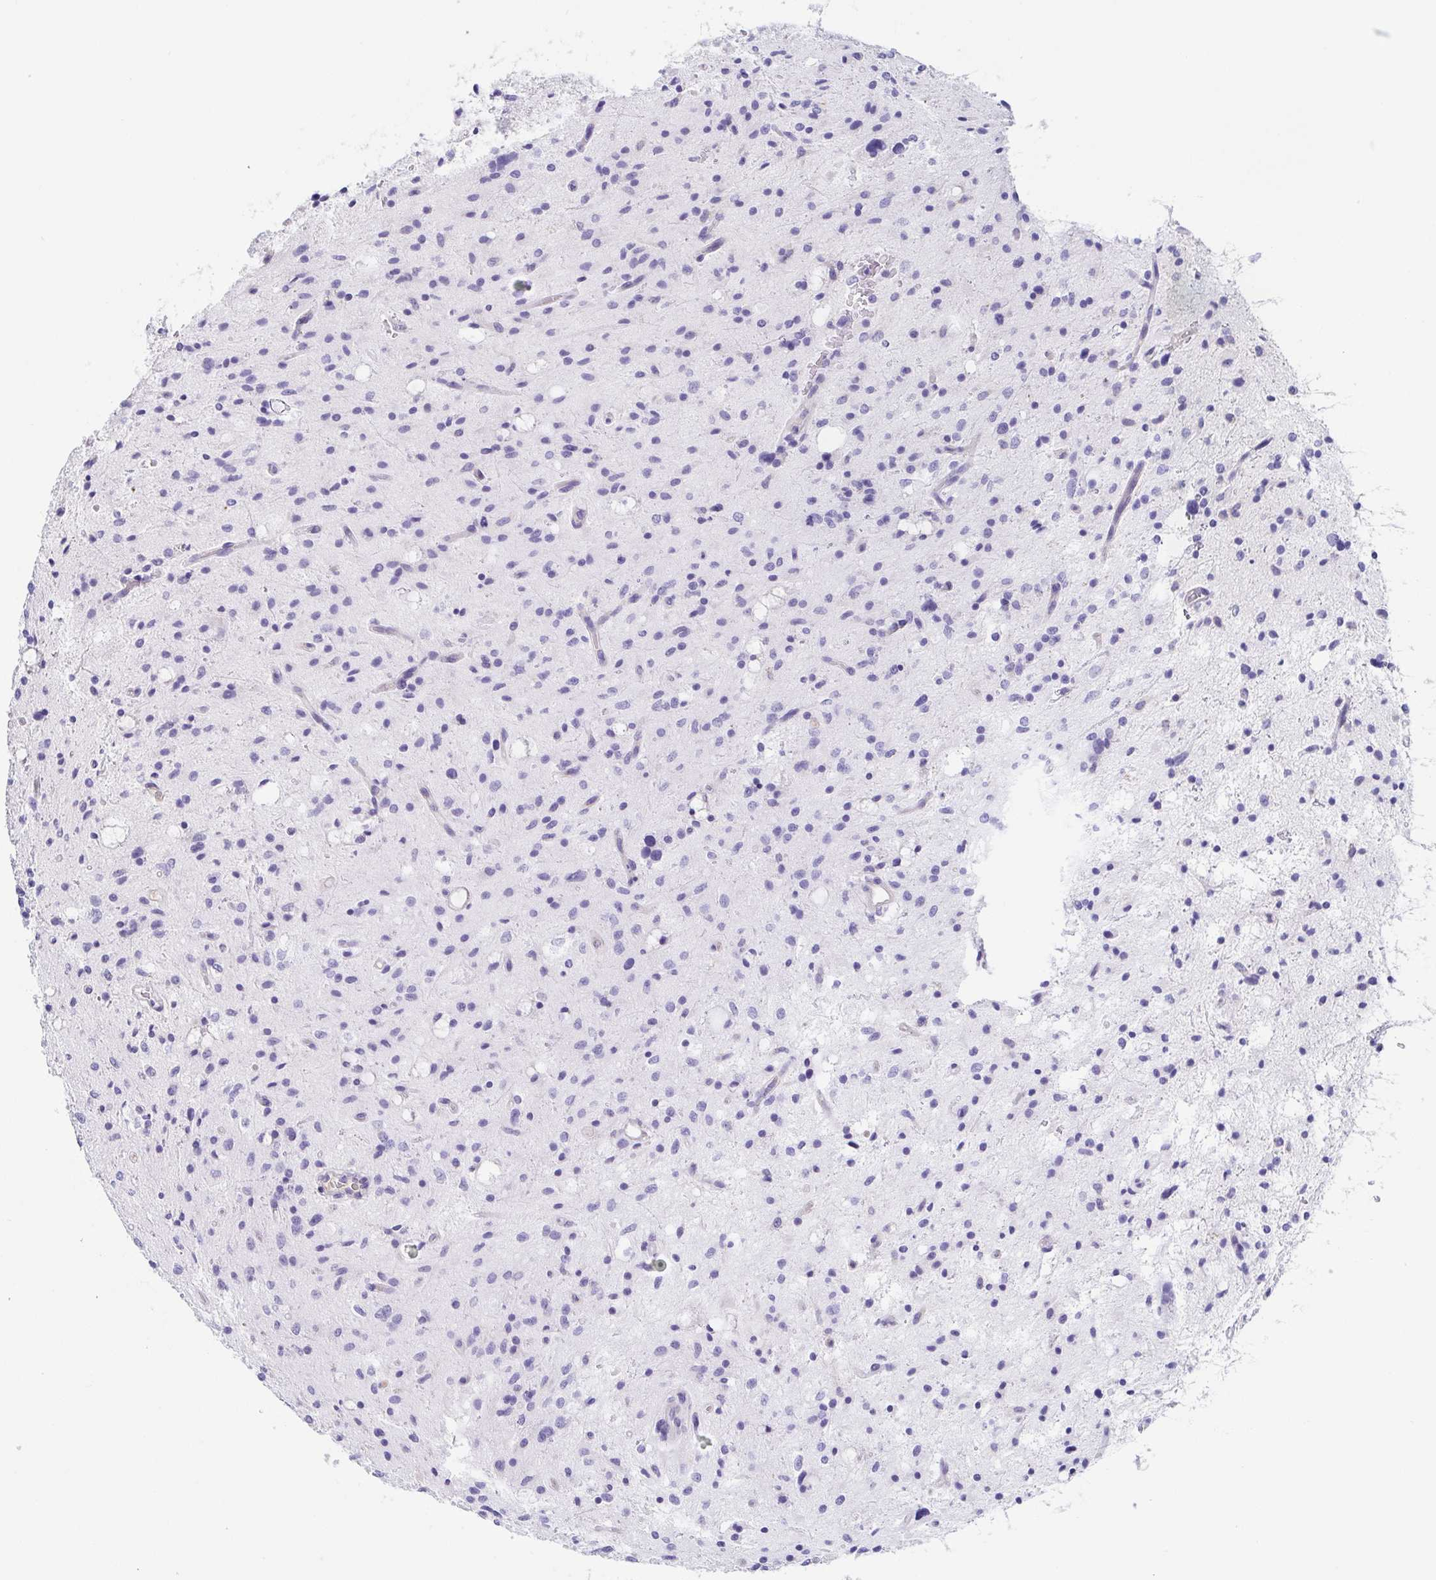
{"staining": {"intensity": "negative", "quantity": "none", "location": "none"}, "tissue": "glioma", "cell_type": "Tumor cells", "image_type": "cancer", "snomed": [{"axis": "morphology", "description": "Glioma, malignant, Low grade"}, {"axis": "topography", "description": "Brain"}], "caption": "Tumor cells show no significant protein staining in glioma.", "gene": "LDLRAD1", "patient": {"sex": "female", "age": 58}}